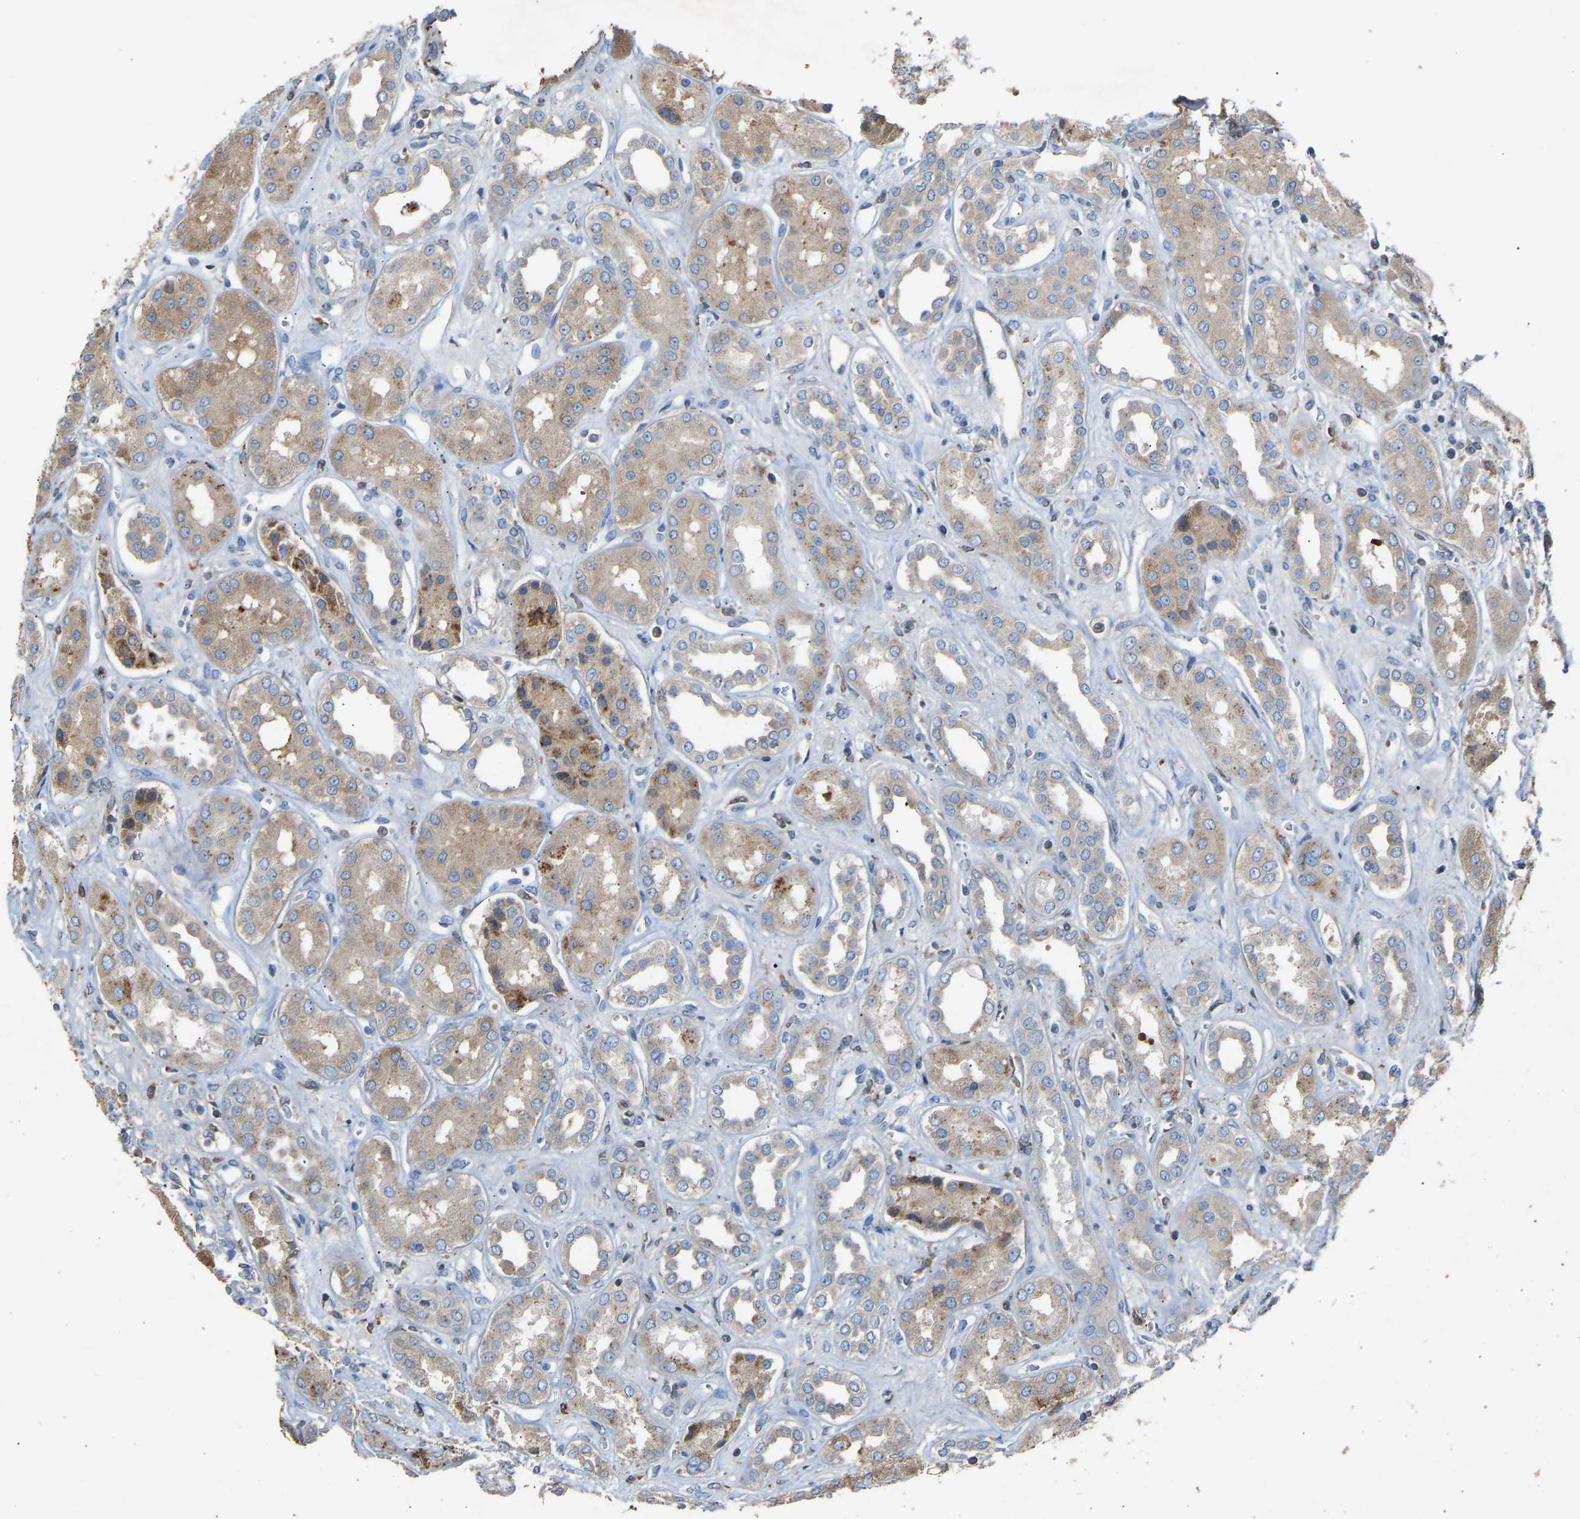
{"staining": {"intensity": "negative", "quantity": "none", "location": "none"}, "tissue": "kidney", "cell_type": "Cells in glomeruli", "image_type": "normal", "snomed": [{"axis": "morphology", "description": "Normal tissue, NOS"}, {"axis": "topography", "description": "Kidney"}], "caption": "Immunohistochemistry (IHC) image of unremarkable kidney: kidney stained with DAB (3,3'-diaminobenzidine) shows no significant protein positivity in cells in glomeruli.", "gene": "RGP1", "patient": {"sex": "male", "age": 59}}